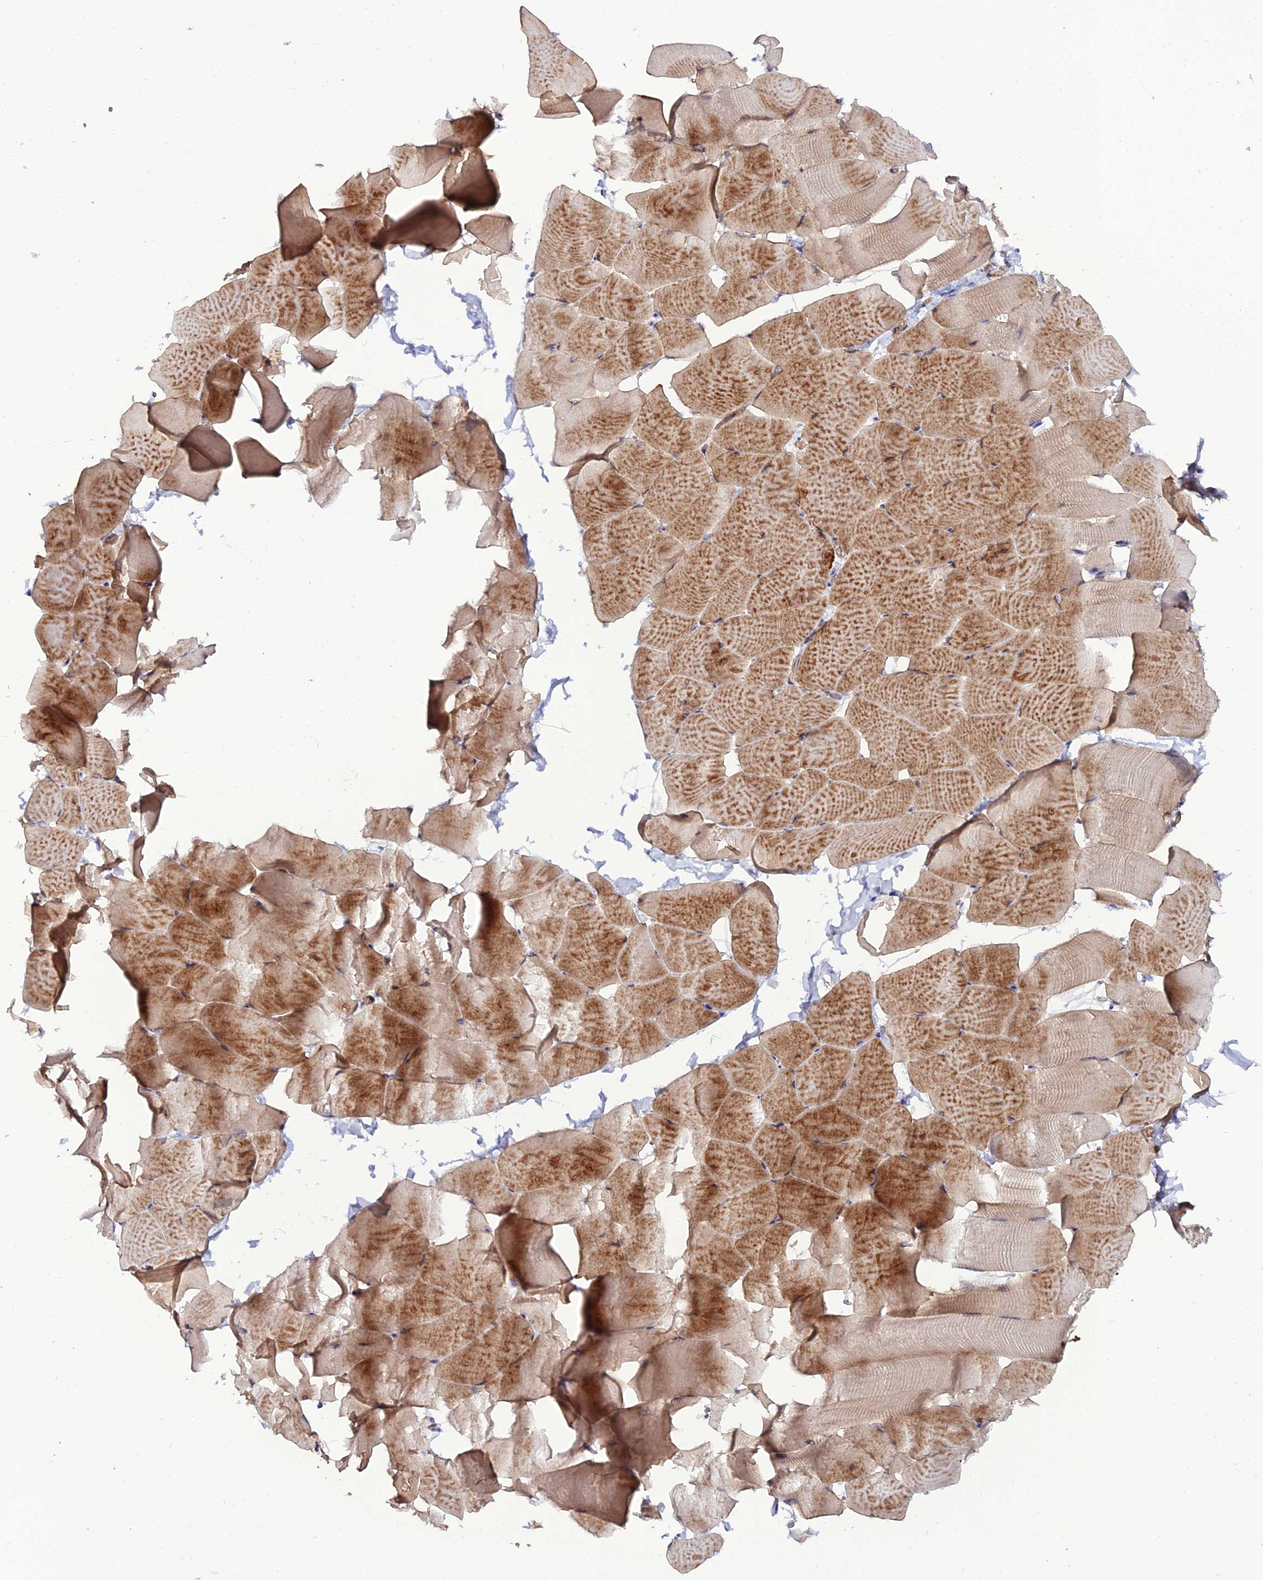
{"staining": {"intensity": "moderate", "quantity": "25%-75%", "location": "cytoplasmic/membranous"}, "tissue": "skeletal muscle", "cell_type": "Myocytes", "image_type": "normal", "snomed": [{"axis": "morphology", "description": "Normal tissue, NOS"}, {"axis": "topography", "description": "Skeletal muscle"}], "caption": "Myocytes reveal moderate cytoplasmic/membranous staining in approximately 25%-75% of cells in benign skeletal muscle.", "gene": "ARL6IP1", "patient": {"sex": "male", "age": 25}}